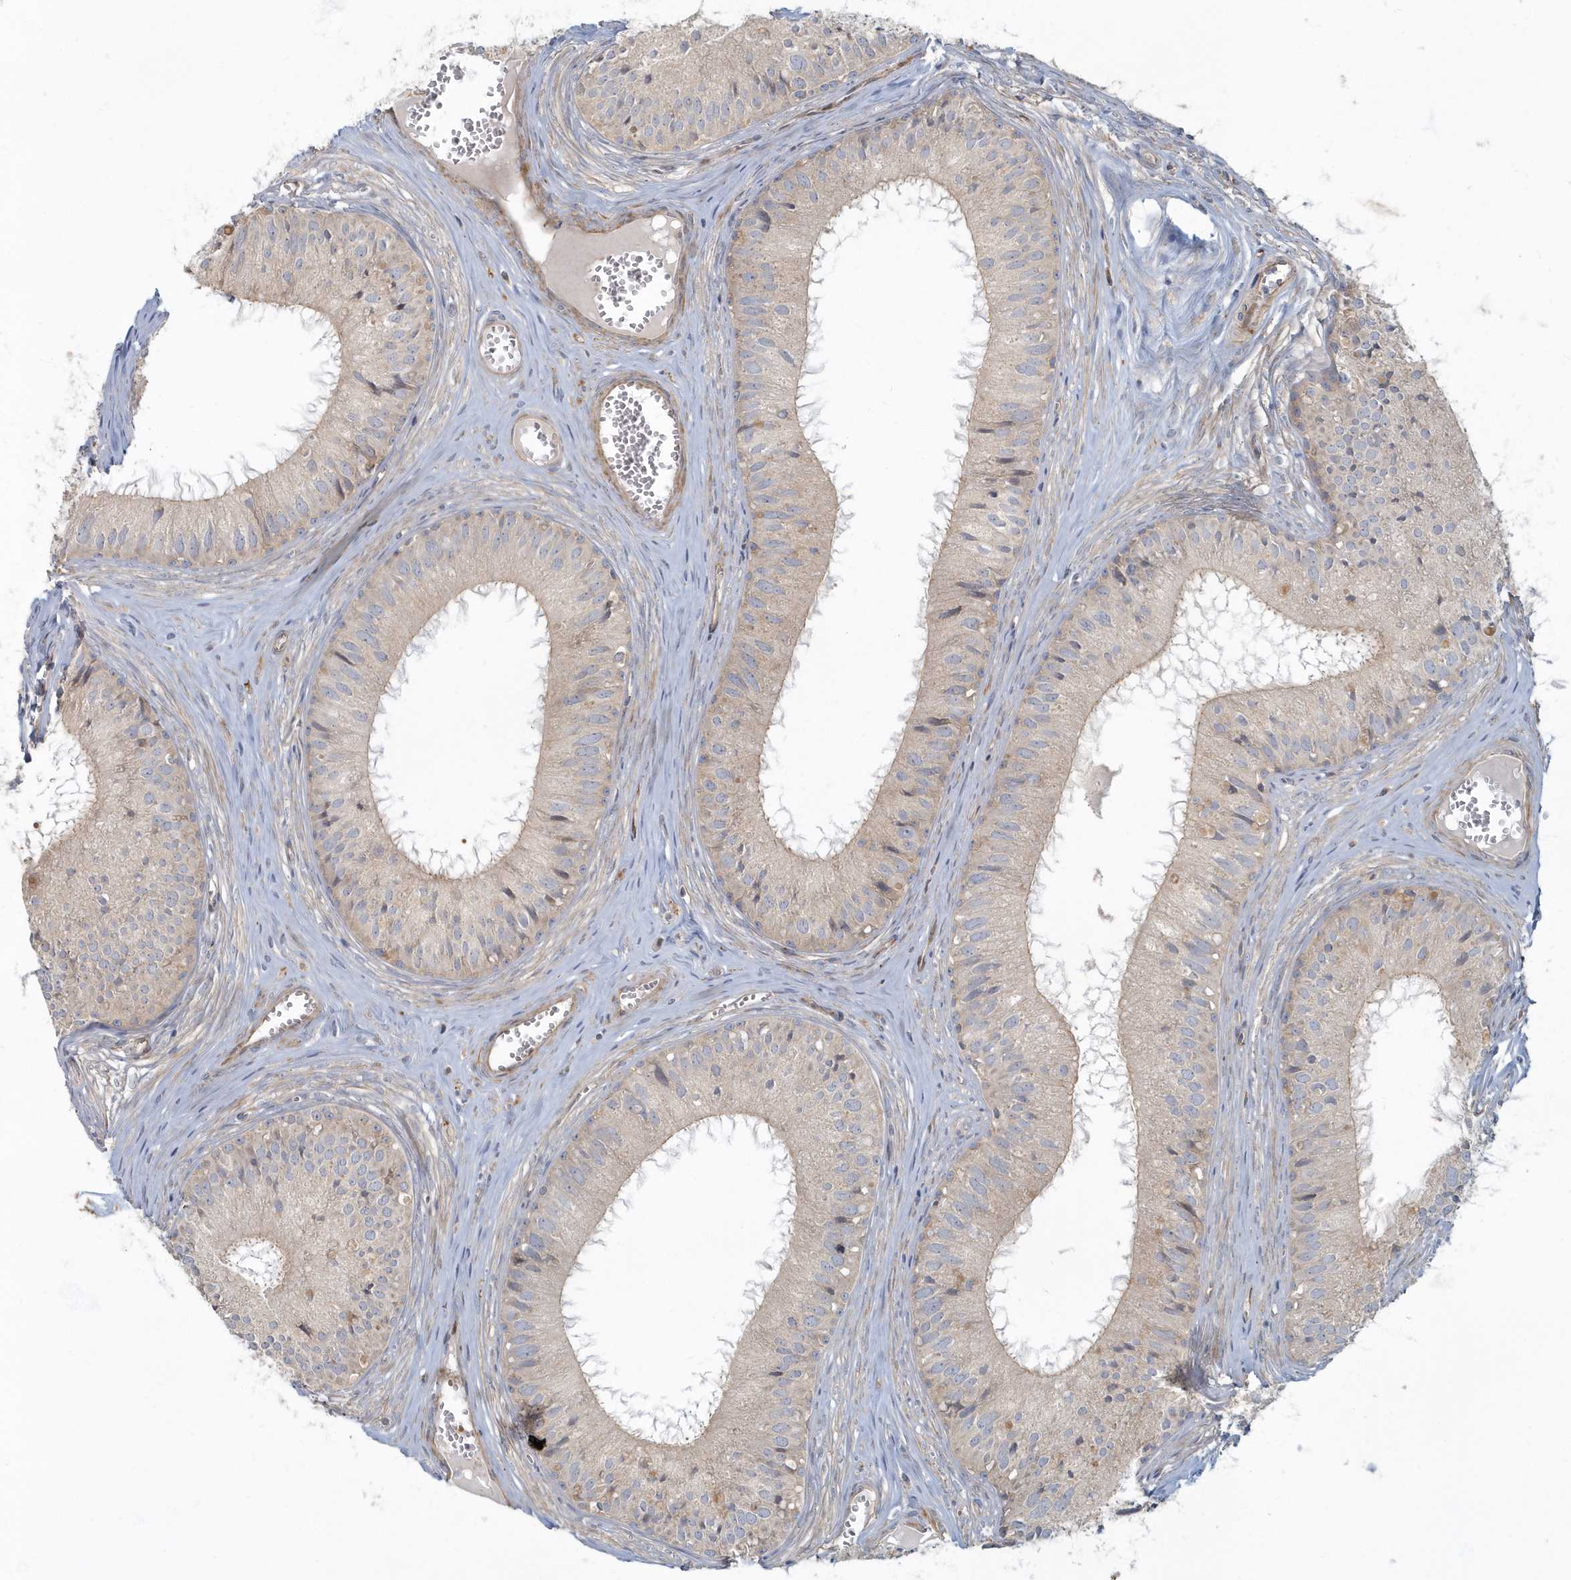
{"staining": {"intensity": "strong", "quantity": "<25%", "location": "cytoplasmic/membranous"}, "tissue": "epididymis", "cell_type": "Glandular cells", "image_type": "normal", "snomed": [{"axis": "morphology", "description": "Normal tissue, NOS"}, {"axis": "topography", "description": "Epididymis"}], "caption": "Unremarkable epididymis displays strong cytoplasmic/membranous positivity in about <25% of glandular cells The protein is stained brown, and the nuclei are stained in blue (DAB IHC with brightfield microscopy, high magnification)..", "gene": "ARHGEF38", "patient": {"sex": "male", "age": 36}}